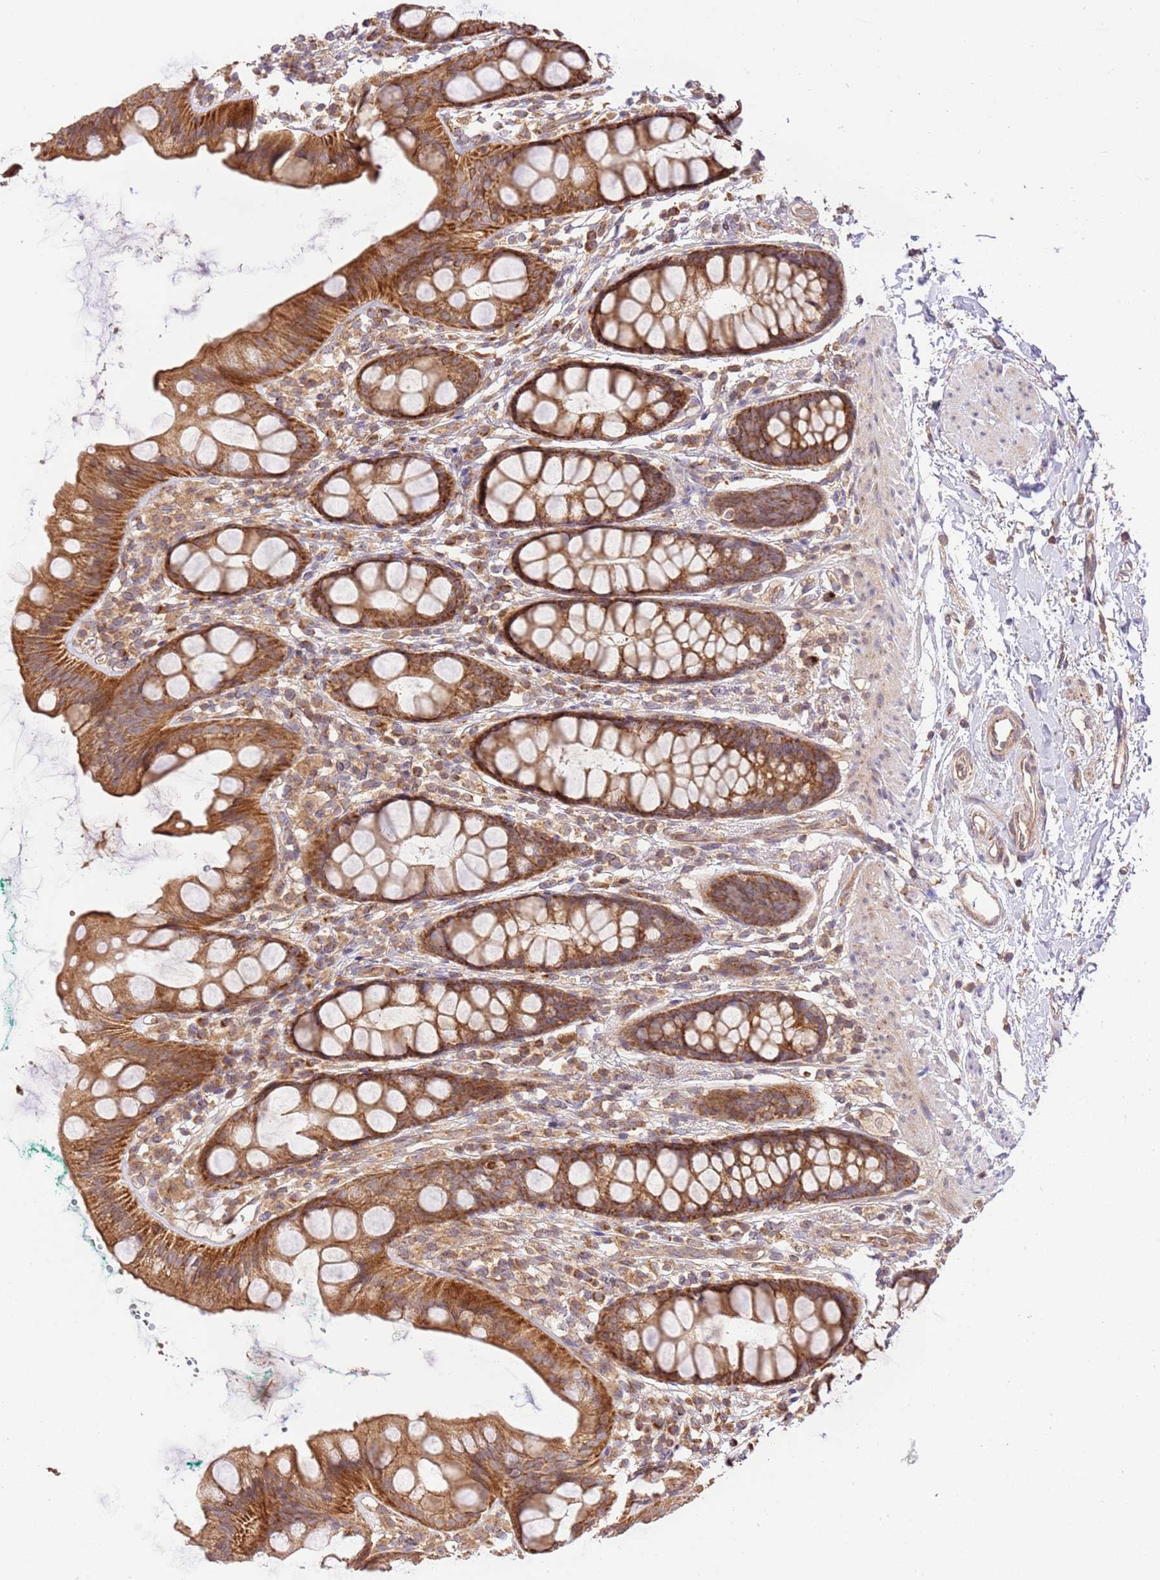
{"staining": {"intensity": "moderate", "quantity": ">75%", "location": "cytoplasmic/membranous"}, "tissue": "rectum", "cell_type": "Glandular cells", "image_type": "normal", "snomed": [{"axis": "morphology", "description": "Normal tissue, NOS"}, {"axis": "topography", "description": "Rectum"}], "caption": "Protein expression by immunohistochemistry shows moderate cytoplasmic/membranous staining in about >75% of glandular cells in normal rectum. (DAB (3,3'-diaminobenzidine) = brown stain, brightfield microscopy at high magnification).", "gene": "SPATA2L", "patient": {"sex": "female", "age": 65}}